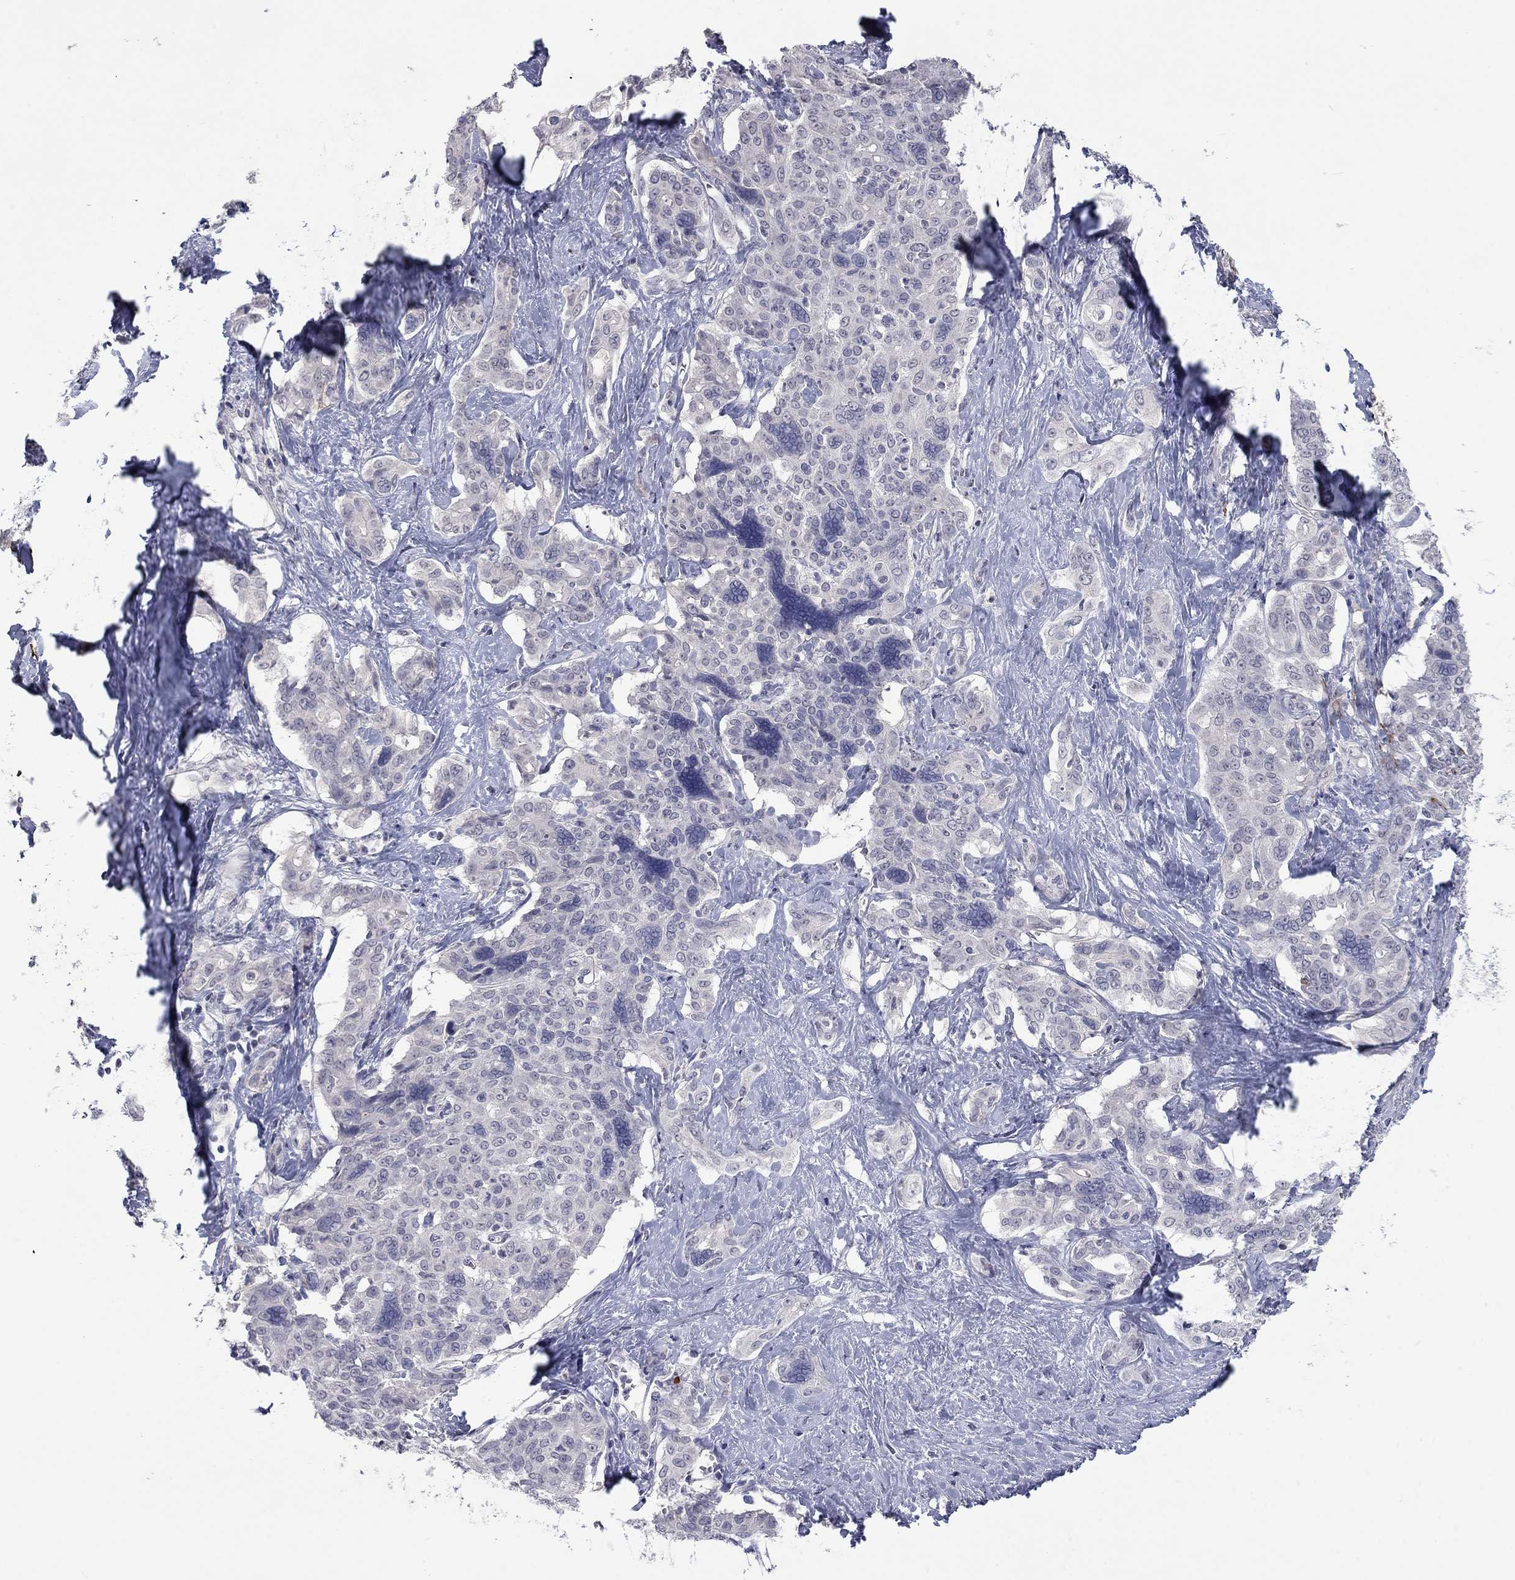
{"staining": {"intensity": "negative", "quantity": "none", "location": "none"}, "tissue": "liver cancer", "cell_type": "Tumor cells", "image_type": "cancer", "snomed": [{"axis": "morphology", "description": "Cholangiocarcinoma"}, {"axis": "topography", "description": "Liver"}], "caption": "A histopathology image of human liver cancer (cholangiocarcinoma) is negative for staining in tumor cells.", "gene": "IP6K3", "patient": {"sex": "female", "age": 47}}